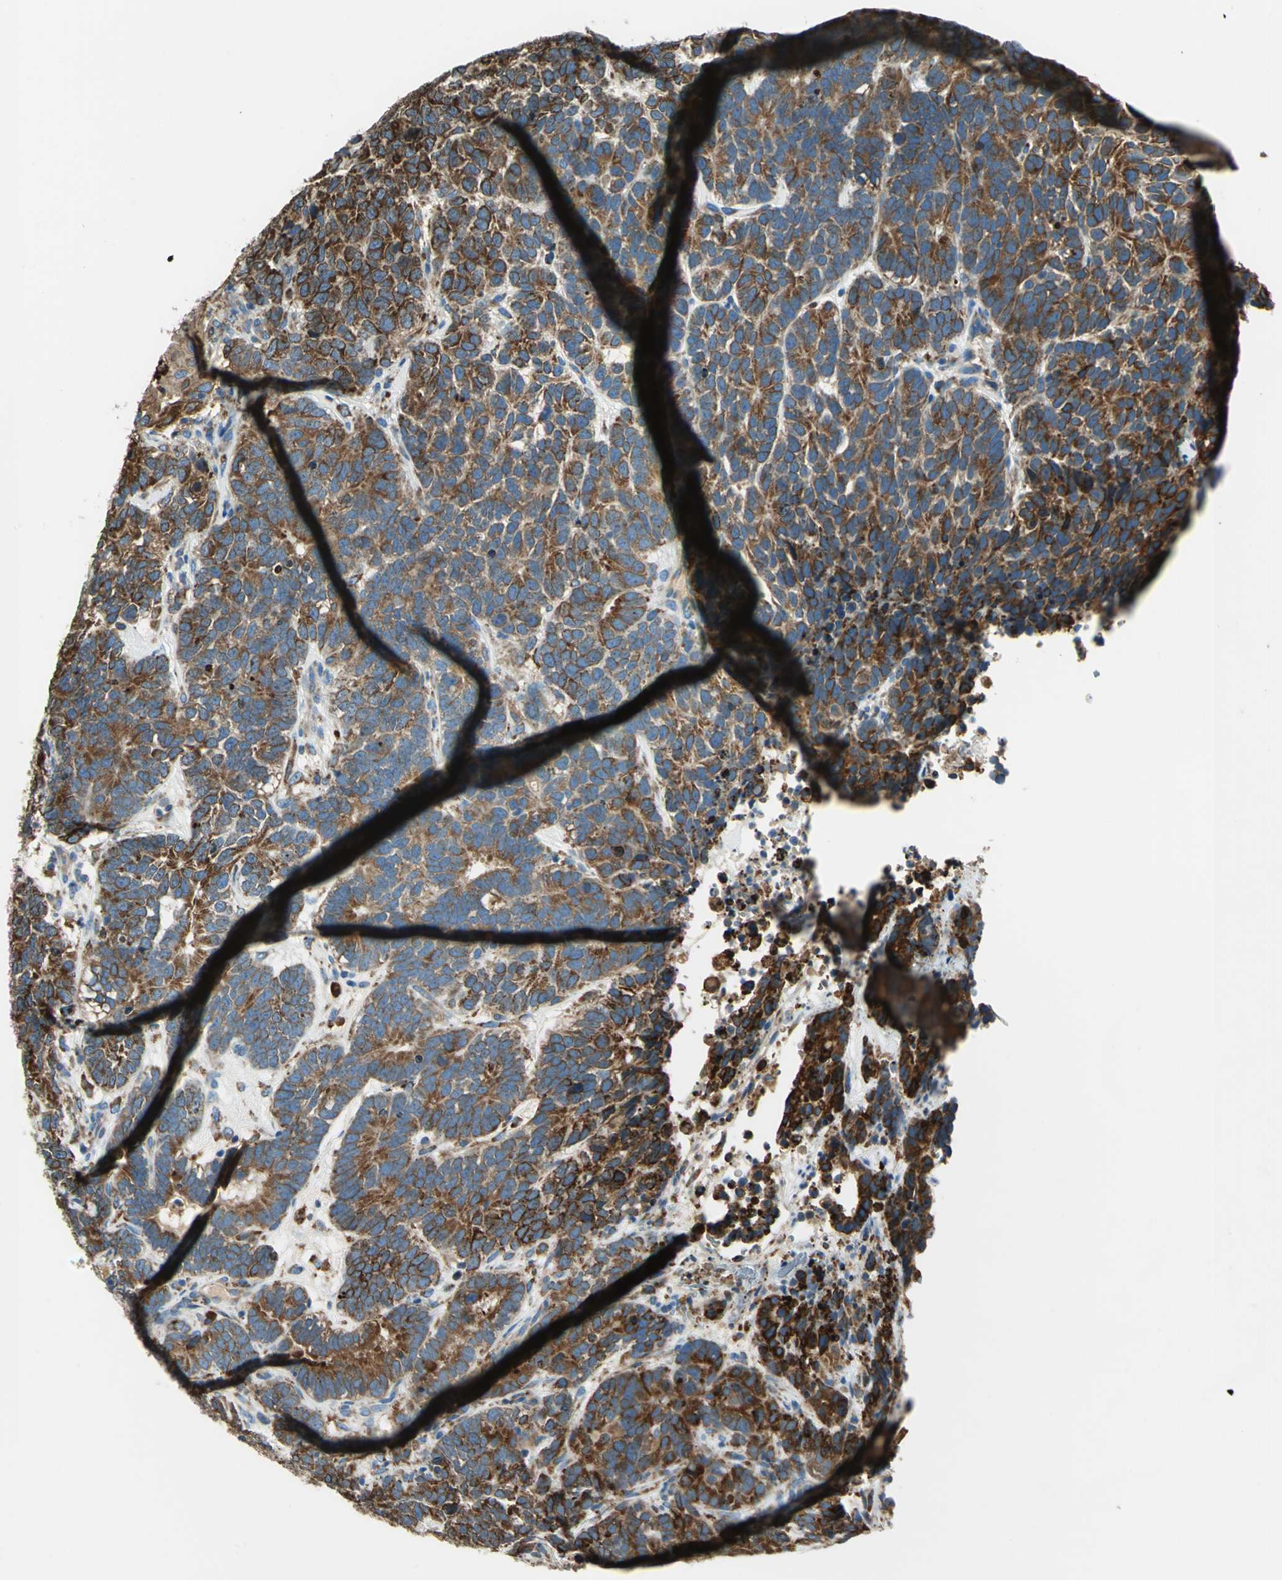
{"staining": {"intensity": "moderate", "quantity": ">75%", "location": "cytoplasmic/membranous"}, "tissue": "testis cancer", "cell_type": "Tumor cells", "image_type": "cancer", "snomed": [{"axis": "morphology", "description": "Carcinoma, Embryonal, NOS"}, {"axis": "topography", "description": "Testis"}], "caption": "Immunohistochemistry photomicrograph of human testis cancer (embryonal carcinoma) stained for a protein (brown), which demonstrates medium levels of moderate cytoplasmic/membranous positivity in about >75% of tumor cells.", "gene": "PDIA4", "patient": {"sex": "male", "age": 26}}